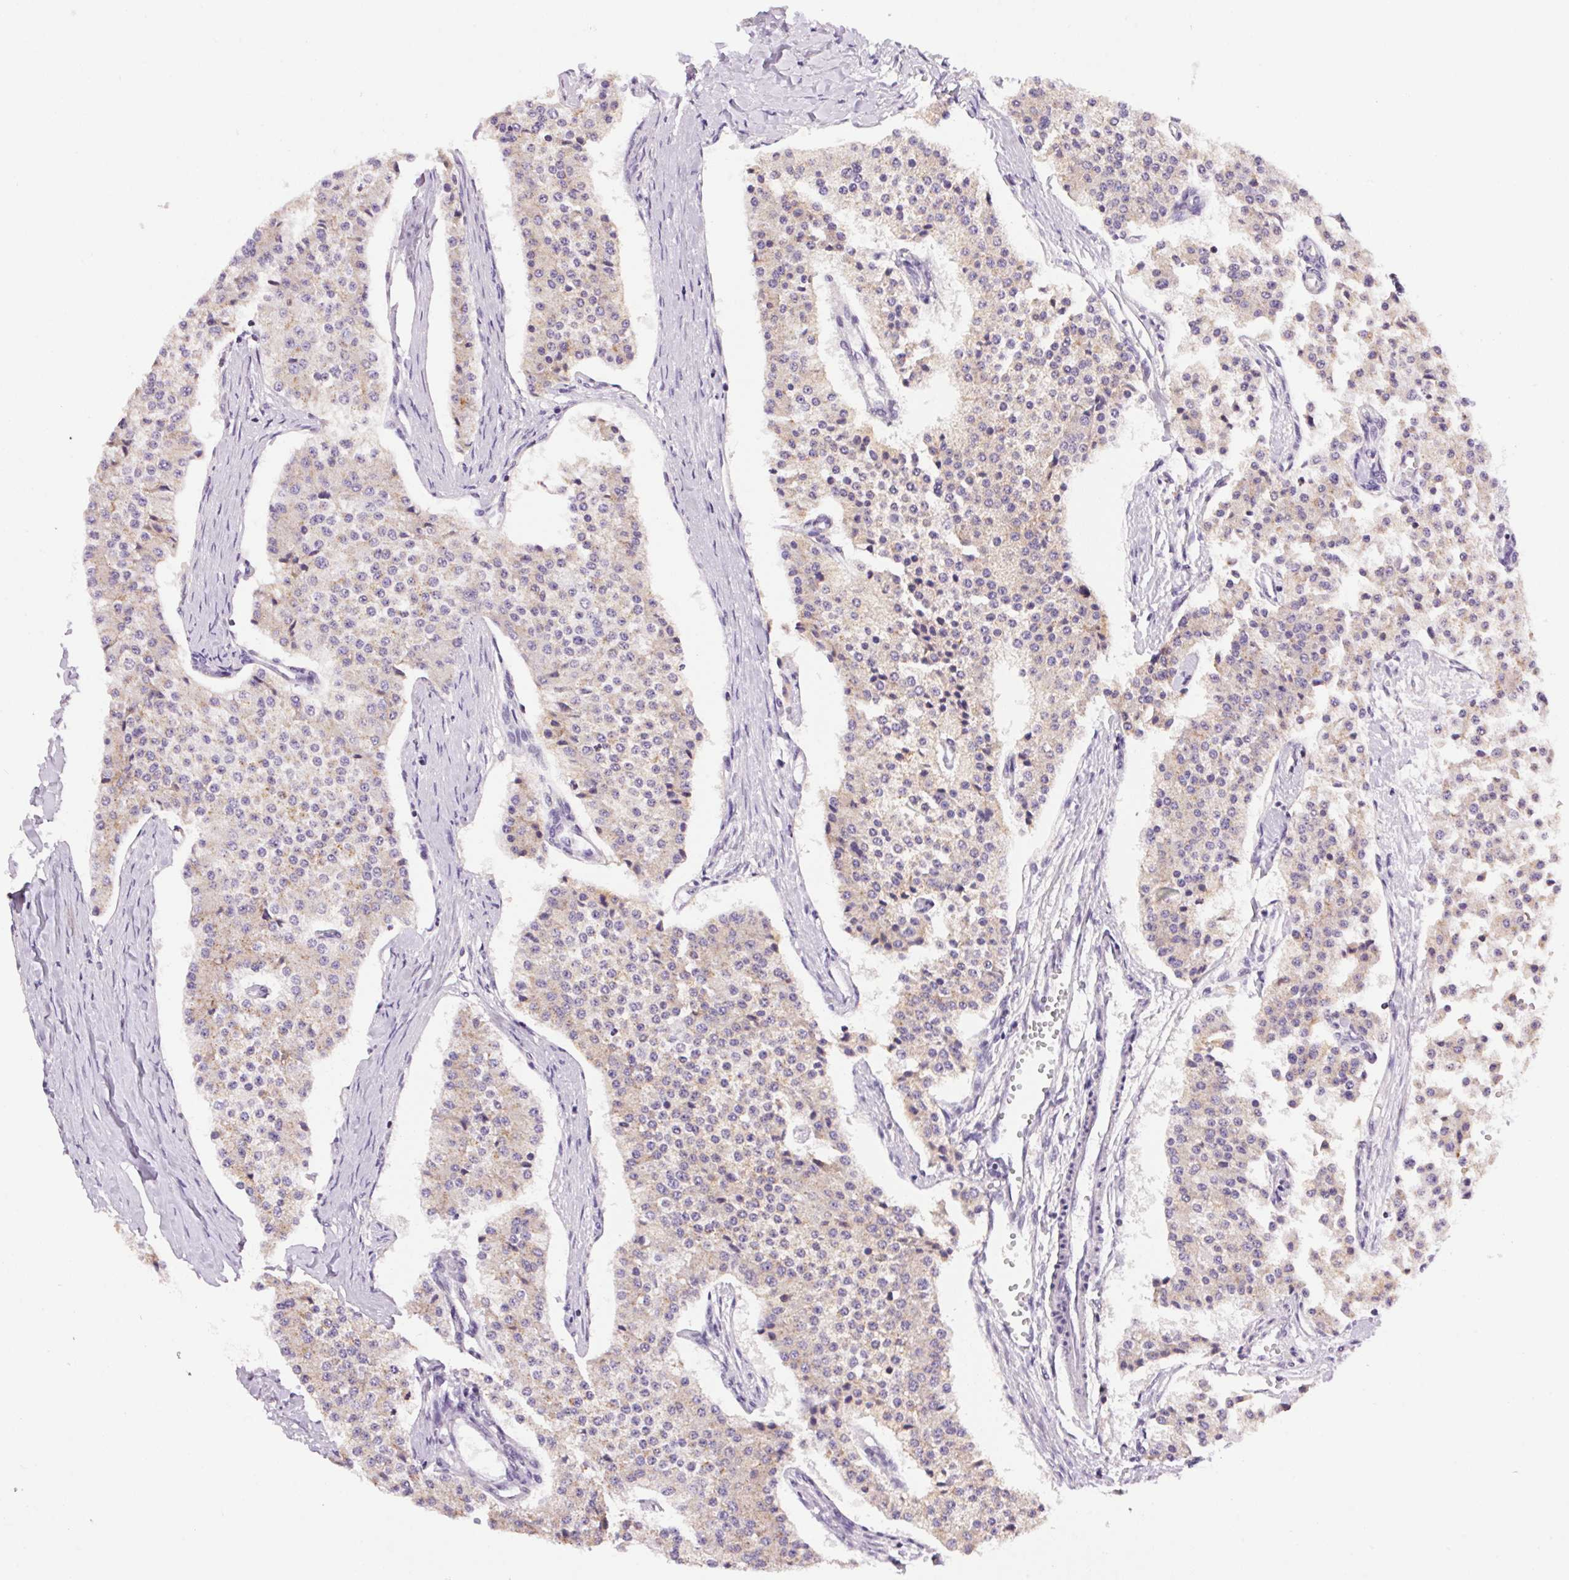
{"staining": {"intensity": "negative", "quantity": "none", "location": "none"}, "tissue": "carcinoid", "cell_type": "Tumor cells", "image_type": "cancer", "snomed": [{"axis": "morphology", "description": "Carcinoid, malignant, NOS"}, {"axis": "topography", "description": "Colon"}], "caption": "Immunohistochemistry of carcinoid (malignant) demonstrates no positivity in tumor cells.", "gene": "SMIM13", "patient": {"sex": "female", "age": 52}}